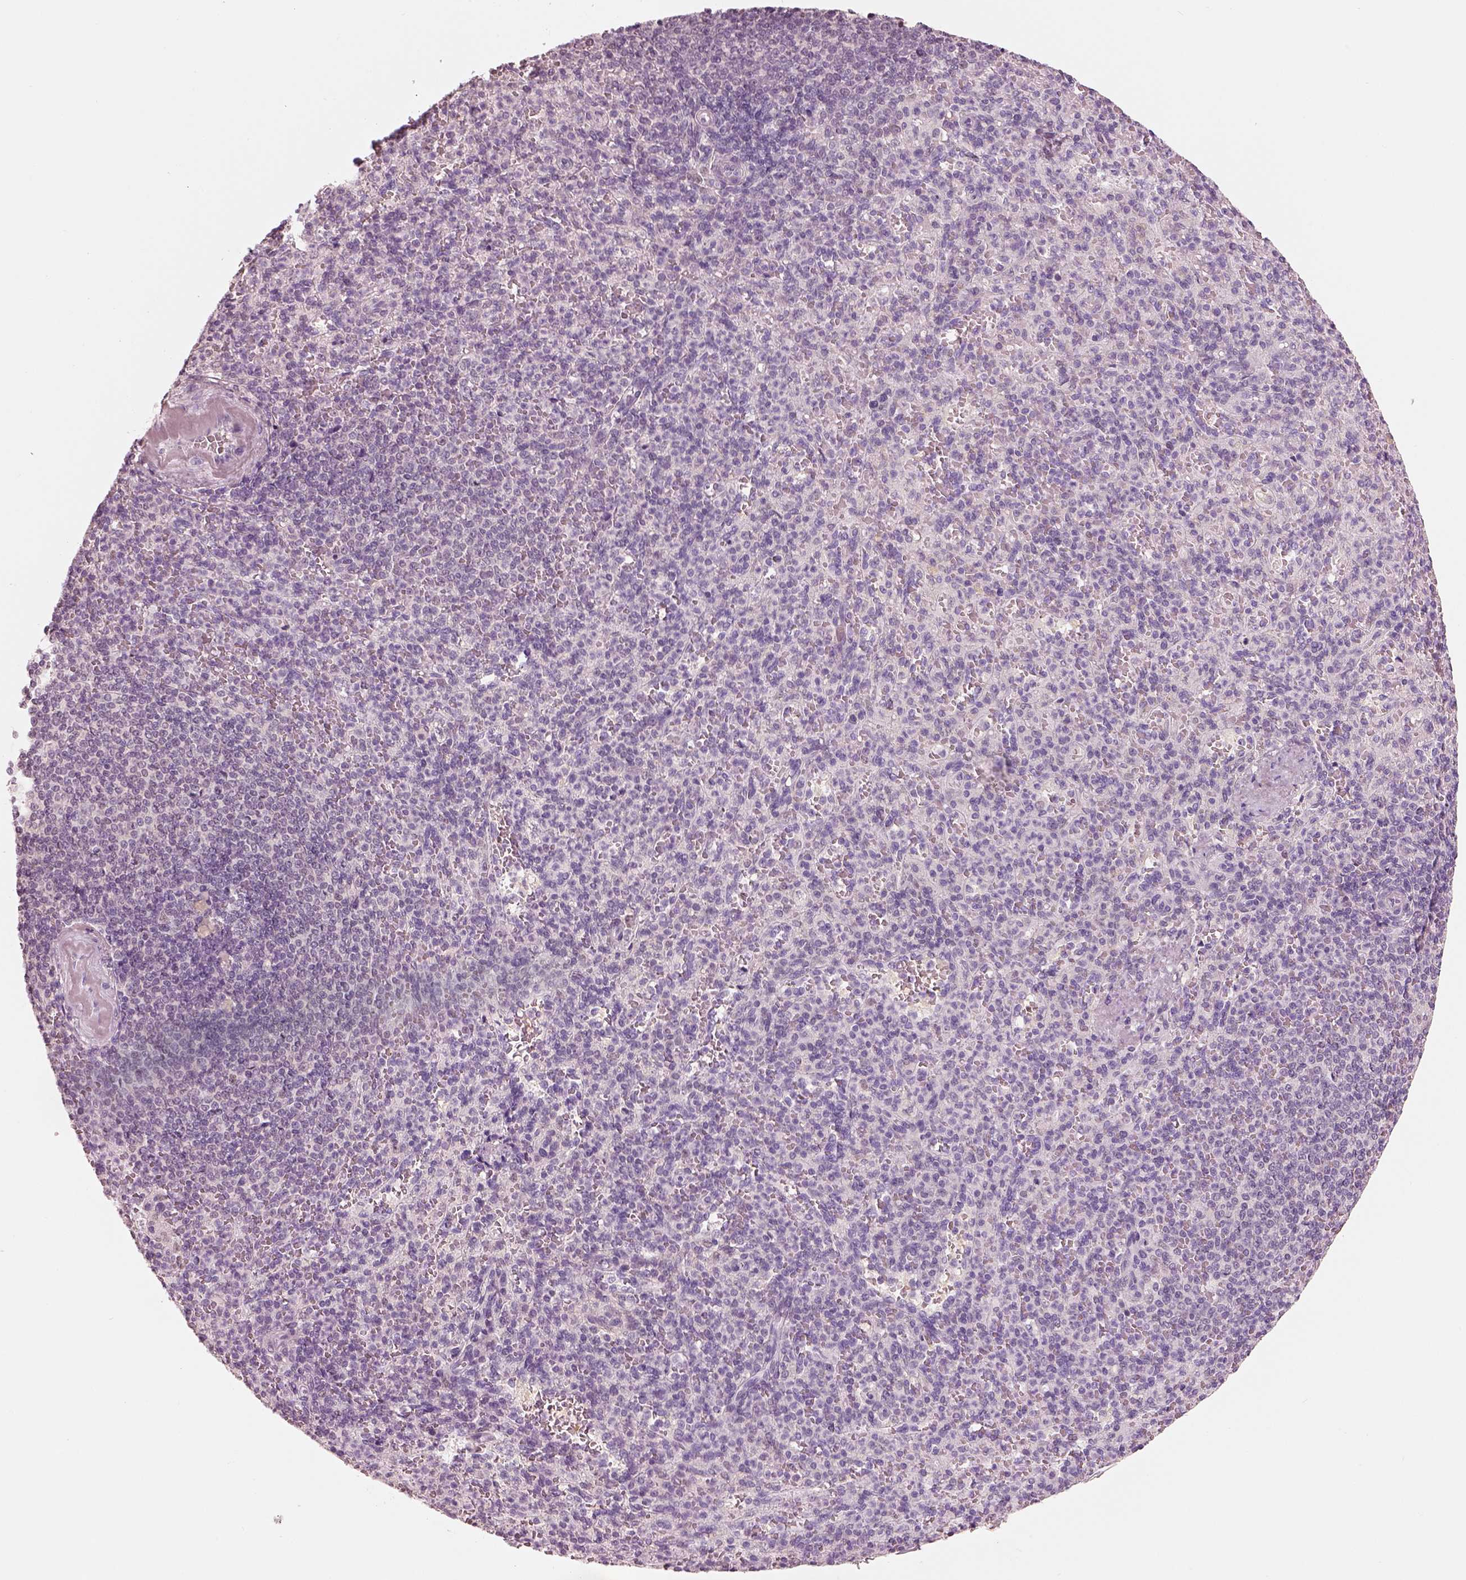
{"staining": {"intensity": "negative", "quantity": "none", "location": "none"}, "tissue": "spleen", "cell_type": "Cells in red pulp", "image_type": "normal", "snomed": [{"axis": "morphology", "description": "Normal tissue, NOS"}, {"axis": "topography", "description": "Spleen"}], "caption": "Cells in red pulp show no significant protein expression in normal spleen. (DAB IHC with hematoxylin counter stain).", "gene": "ELSPBP1", "patient": {"sex": "female", "age": 74}}